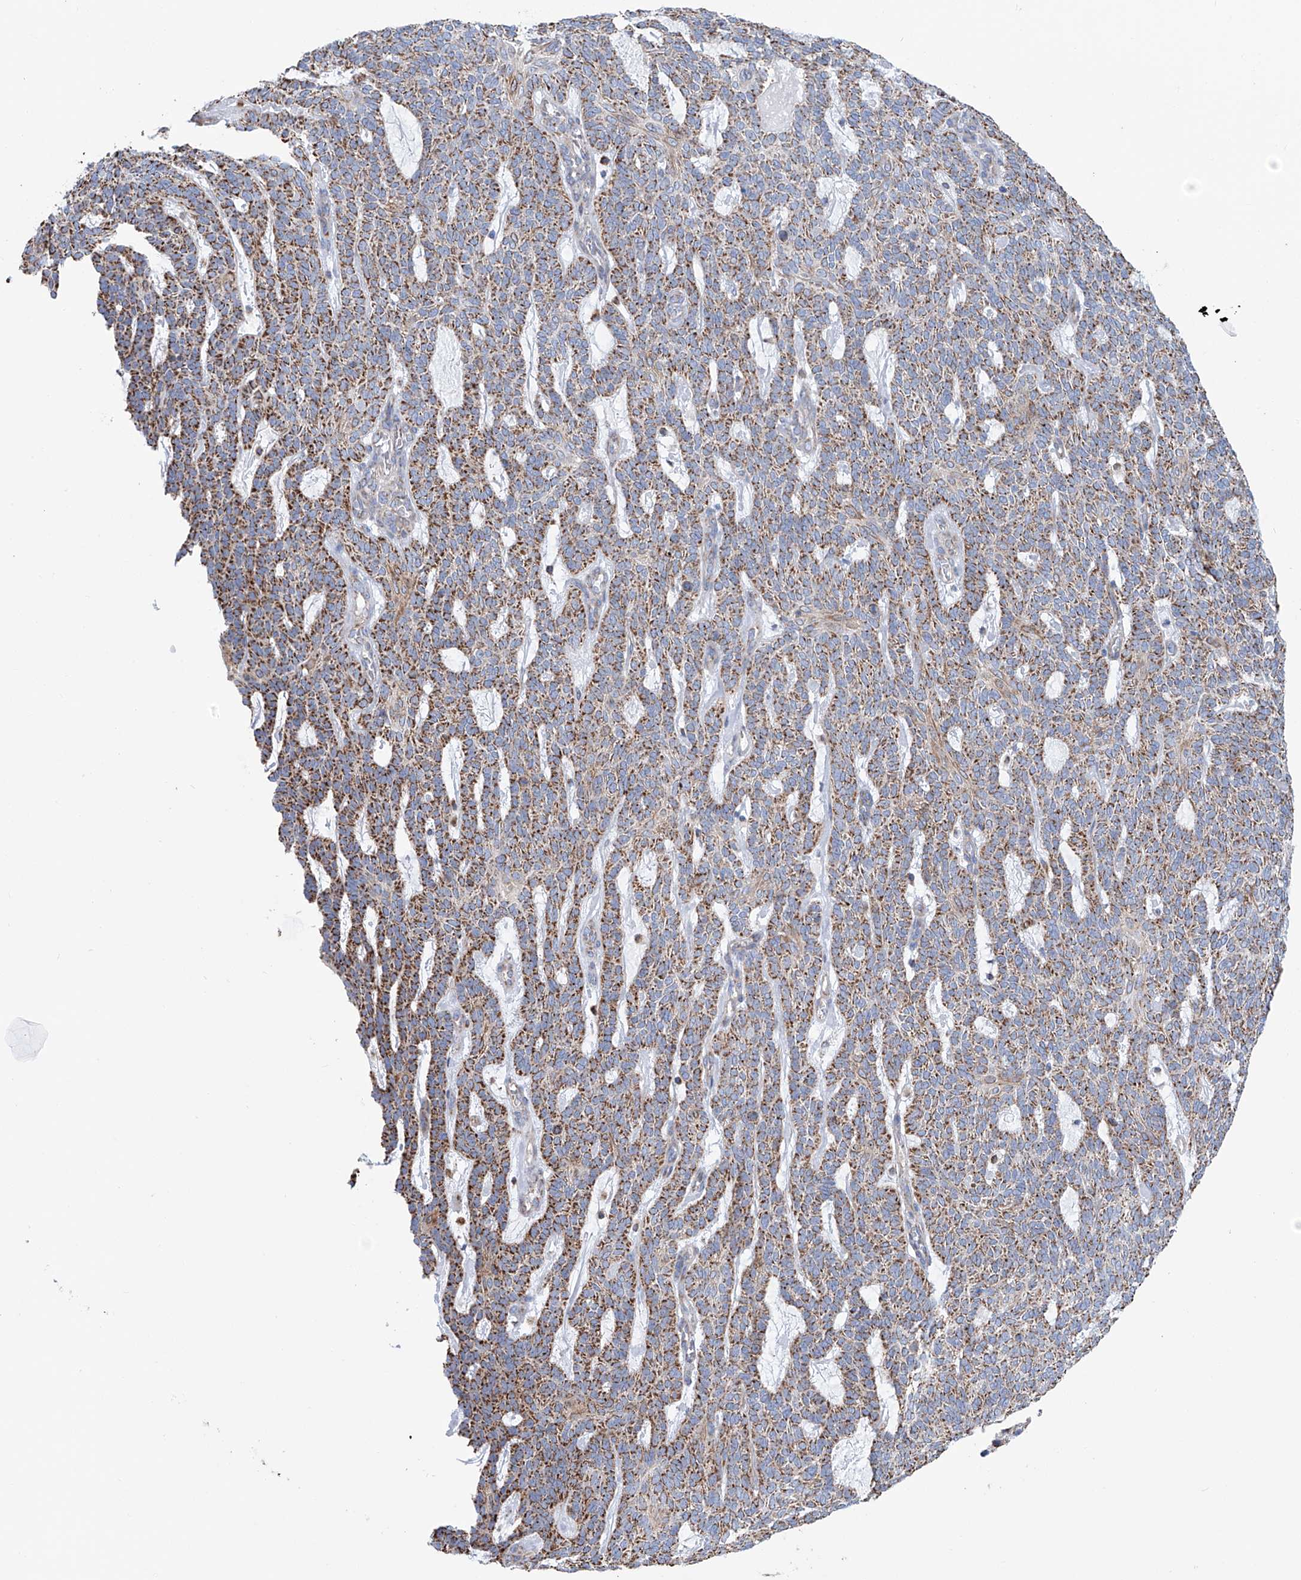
{"staining": {"intensity": "moderate", "quantity": ">75%", "location": "cytoplasmic/membranous"}, "tissue": "skin cancer", "cell_type": "Tumor cells", "image_type": "cancer", "snomed": [{"axis": "morphology", "description": "Squamous cell carcinoma, NOS"}, {"axis": "topography", "description": "Skin"}], "caption": "A histopathology image of human squamous cell carcinoma (skin) stained for a protein exhibits moderate cytoplasmic/membranous brown staining in tumor cells.", "gene": "ALDH6A1", "patient": {"sex": "female", "age": 90}}